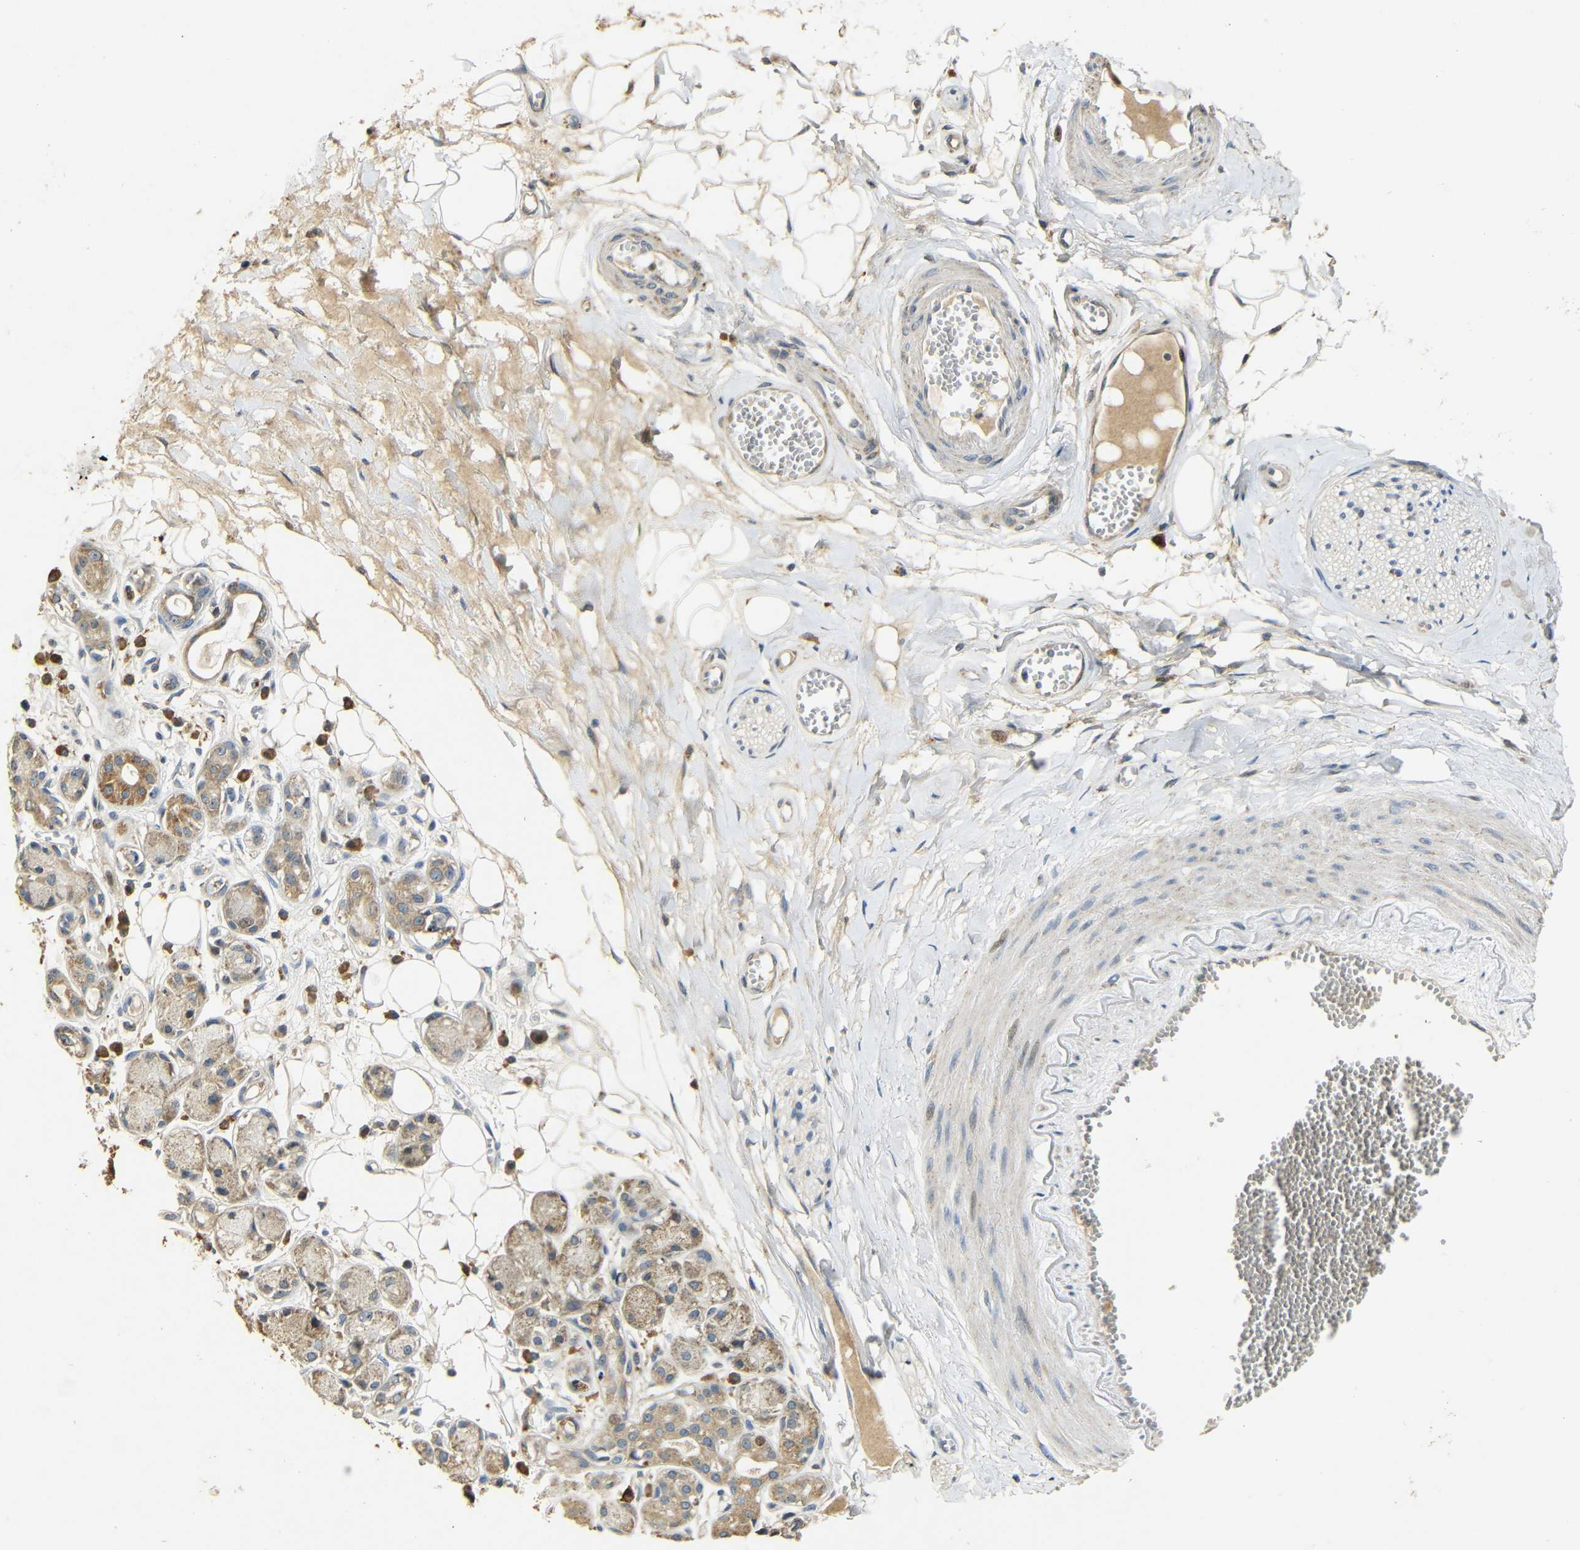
{"staining": {"intensity": "moderate", "quantity": "25%-75%", "location": "cytoplasmic/membranous"}, "tissue": "adipose tissue", "cell_type": "Adipocytes", "image_type": "normal", "snomed": [{"axis": "morphology", "description": "Normal tissue, NOS"}, {"axis": "morphology", "description": "Inflammation, NOS"}, {"axis": "topography", "description": "Salivary gland"}, {"axis": "topography", "description": "Peripheral nerve tissue"}], "caption": "Protein expression analysis of normal human adipose tissue reveals moderate cytoplasmic/membranous positivity in approximately 25%-75% of adipocytes.", "gene": "KAZALD1", "patient": {"sex": "female", "age": 75}}